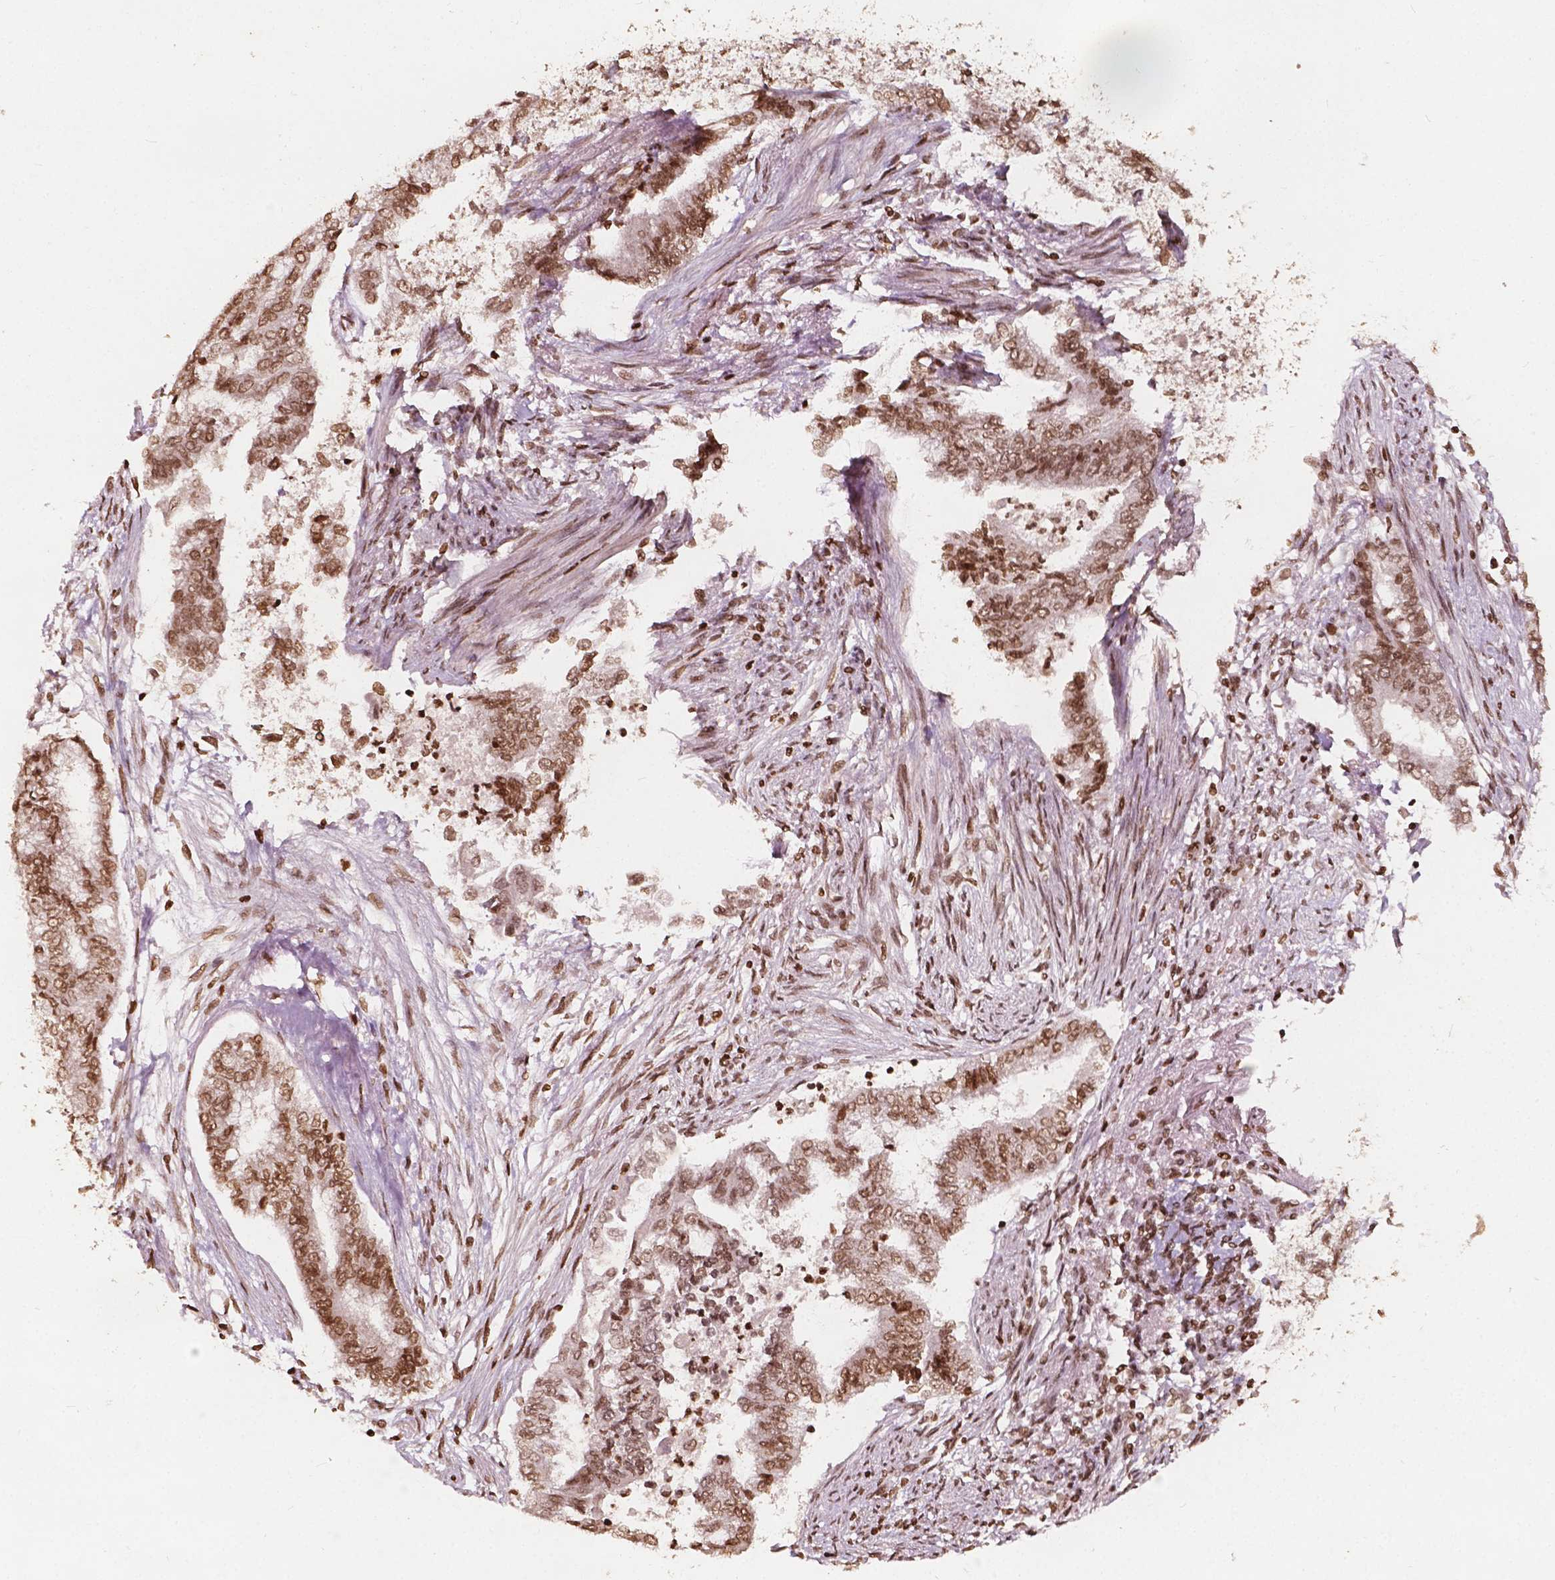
{"staining": {"intensity": "moderate", "quantity": ">75%", "location": "nuclear"}, "tissue": "endometrial cancer", "cell_type": "Tumor cells", "image_type": "cancer", "snomed": [{"axis": "morphology", "description": "Adenocarcinoma, NOS"}, {"axis": "topography", "description": "Endometrium"}], "caption": "Endometrial adenocarcinoma was stained to show a protein in brown. There is medium levels of moderate nuclear positivity in about >75% of tumor cells.", "gene": "H3C14", "patient": {"sex": "female", "age": 65}}